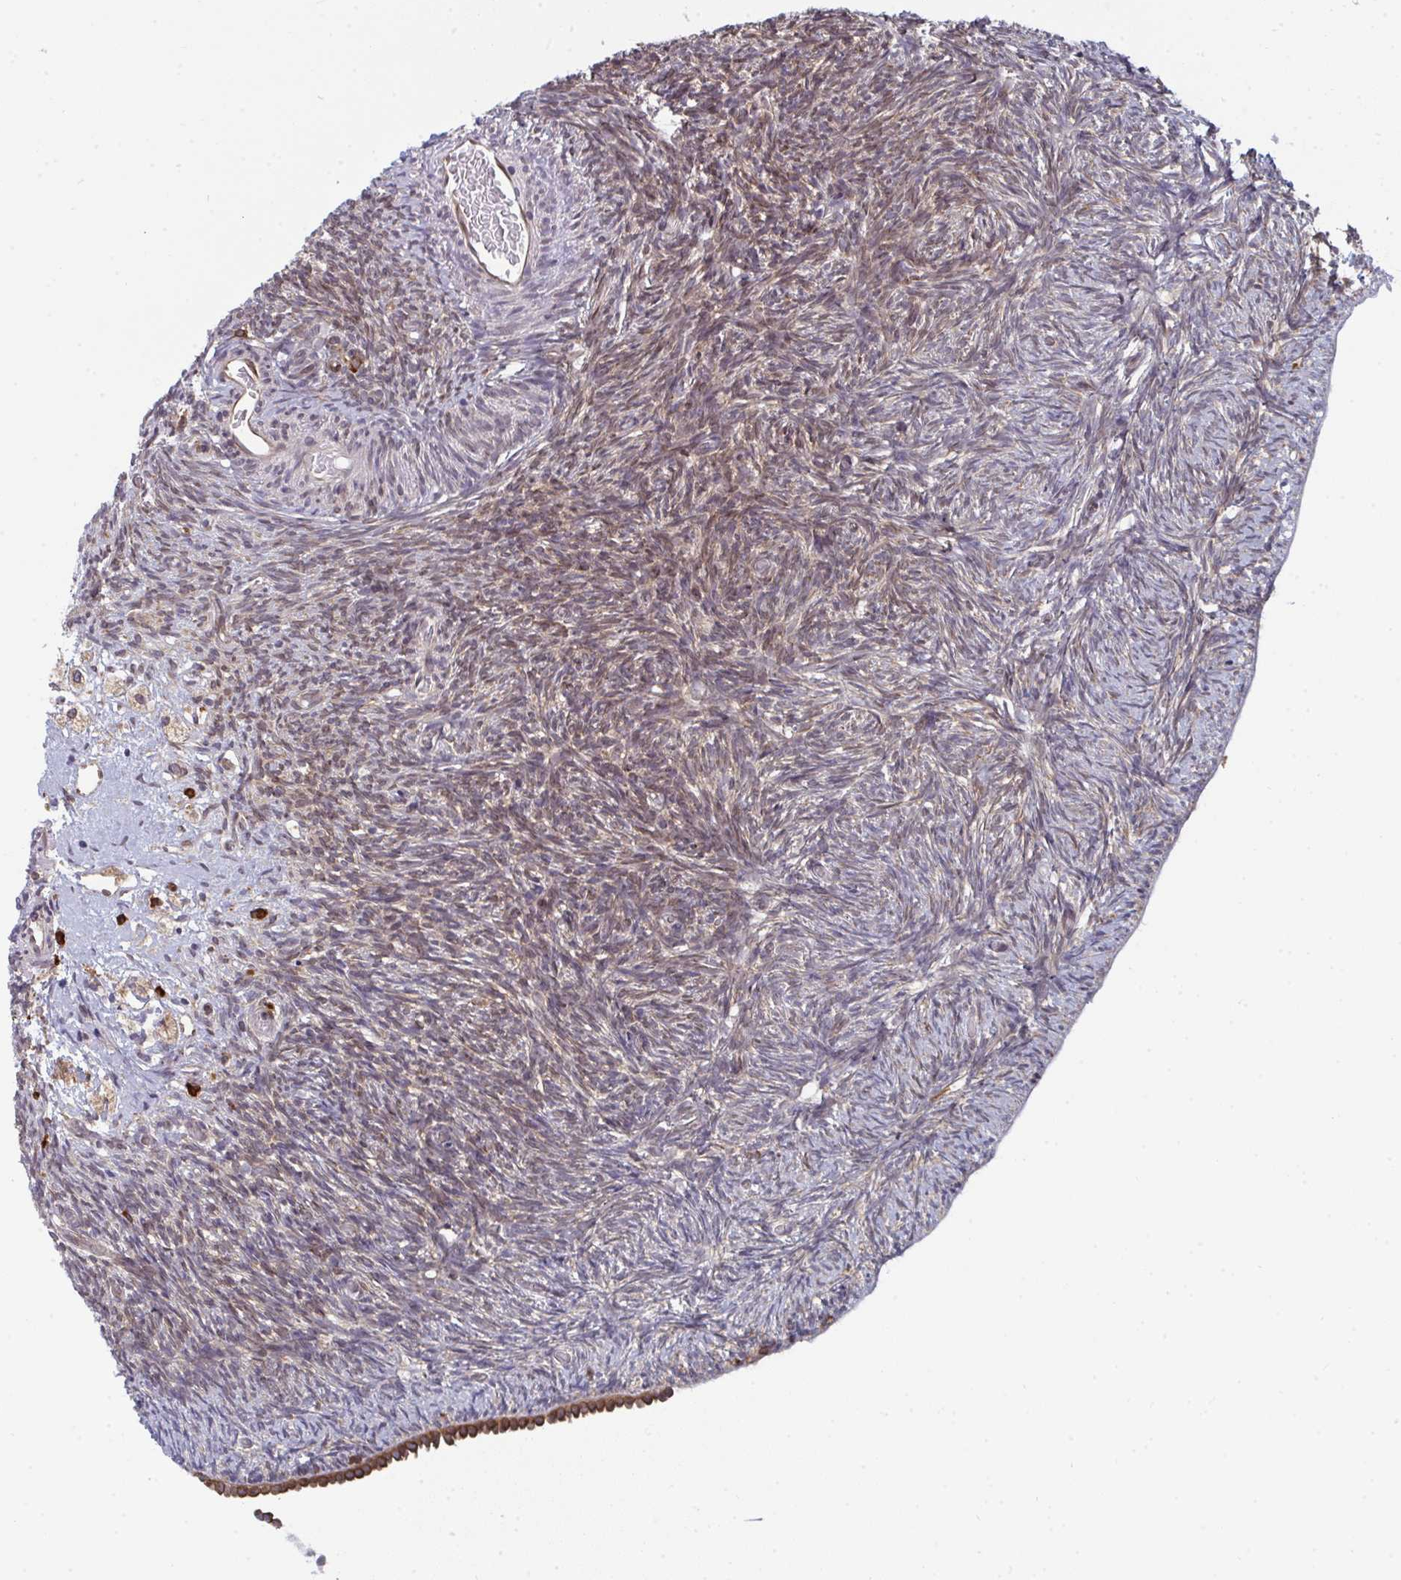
{"staining": {"intensity": "weak", "quantity": "25%-75%", "location": "cytoplasmic/membranous"}, "tissue": "ovary", "cell_type": "Ovarian stroma cells", "image_type": "normal", "snomed": [{"axis": "morphology", "description": "Normal tissue, NOS"}, {"axis": "topography", "description": "Ovary"}], "caption": "Brown immunohistochemical staining in normal ovary reveals weak cytoplasmic/membranous positivity in approximately 25%-75% of ovarian stroma cells. Immunohistochemistry stains the protein in brown and the nuclei are stained blue.", "gene": "LYSMD4", "patient": {"sex": "female", "age": 39}}